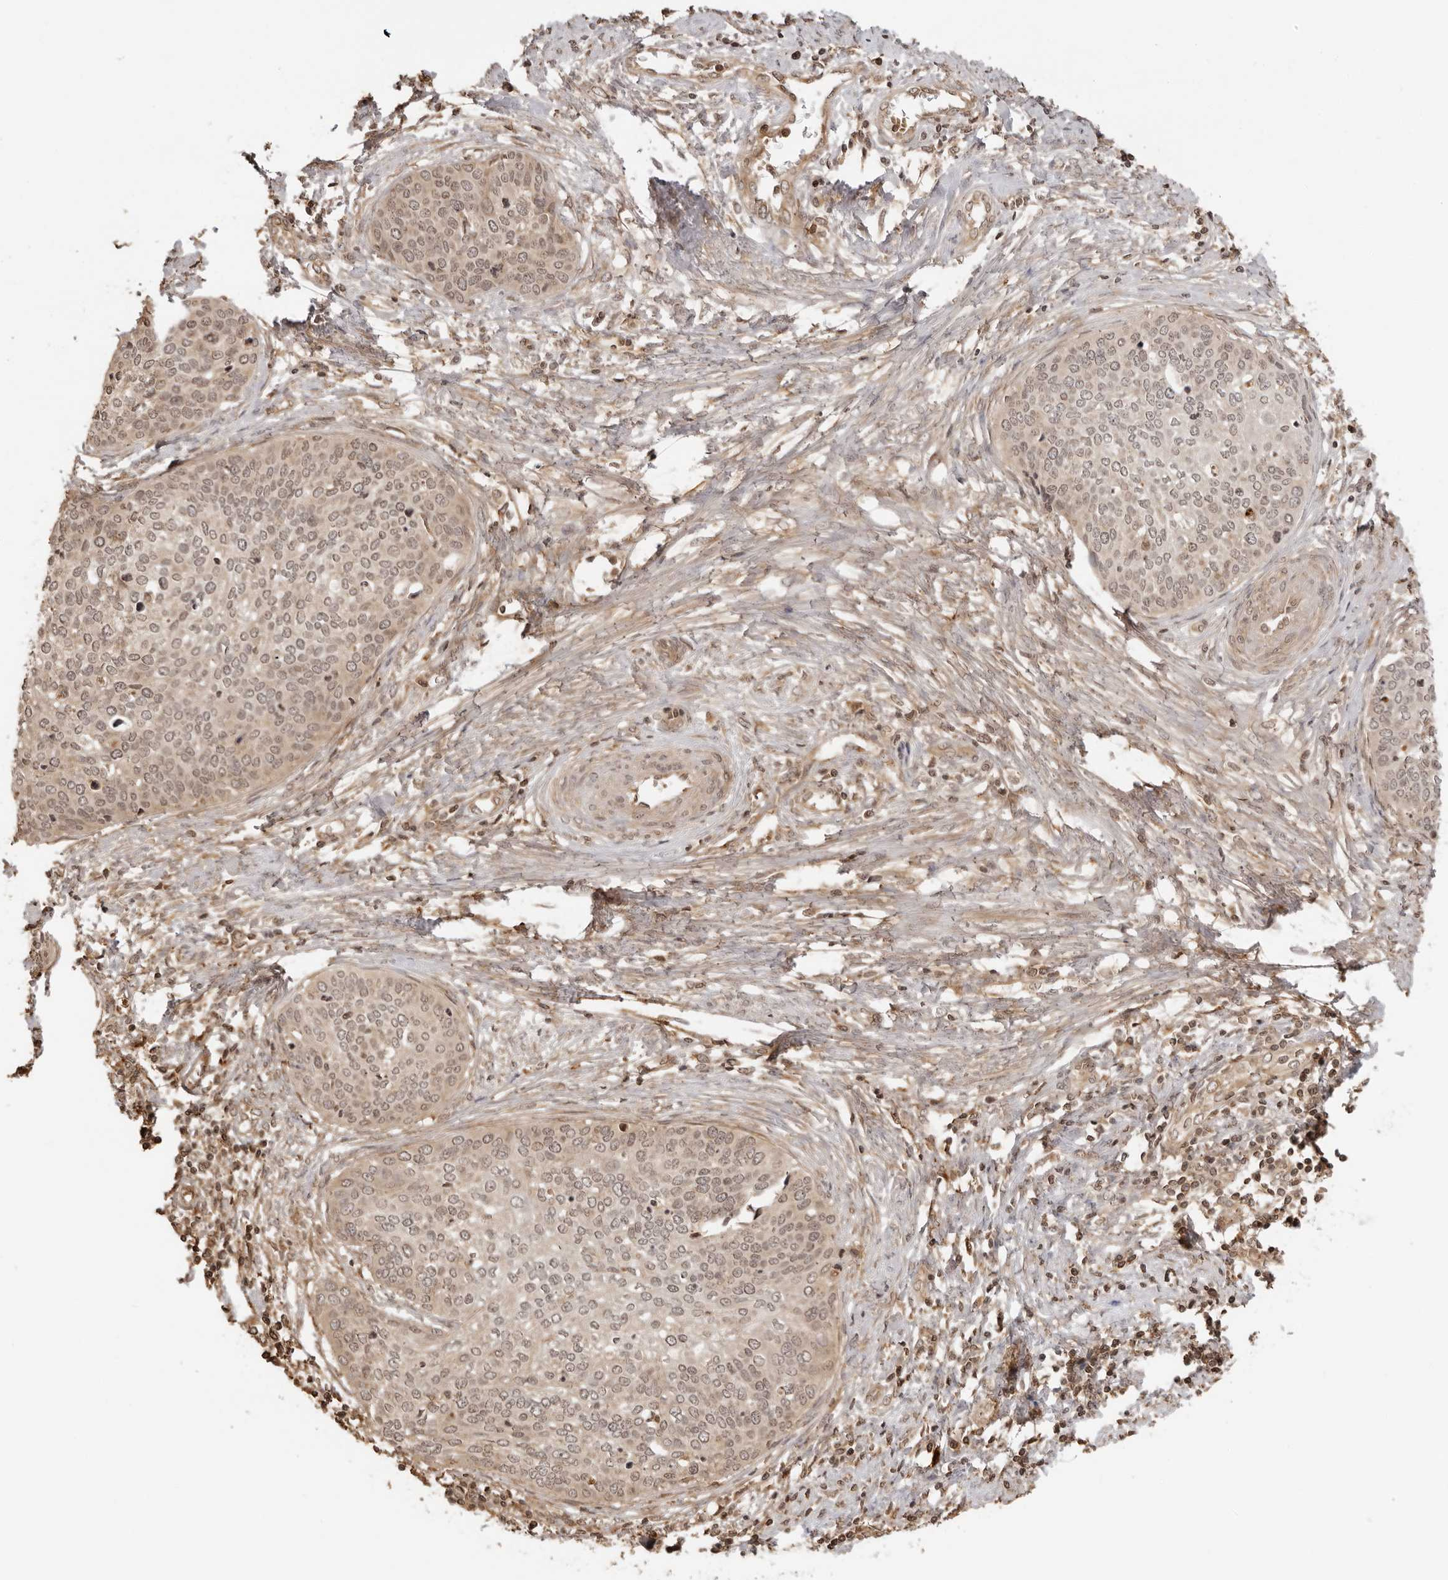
{"staining": {"intensity": "weak", "quantity": "25%-75%", "location": "cytoplasmic/membranous,nuclear"}, "tissue": "cervical cancer", "cell_type": "Tumor cells", "image_type": "cancer", "snomed": [{"axis": "morphology", "description": "Squamous cell carcinoma, NOS"}, {"axis": "topography", "description": "Cervix"}], "caption": "Tumor cells reveal weak cytoplasmic/membranous and nuclear positivity in about 25%-75% of cells in cervical cancer (squamous cell carcinoma). The staining was performed using DAB (3,3'-diaminobenzidine) to visualize the protein expression in brown, while the nuclei were stained in blue with hematoxylin (Magnification: 20x).", "gene": "IKBKE", "patient": {"sex": "female", "age": 37}}